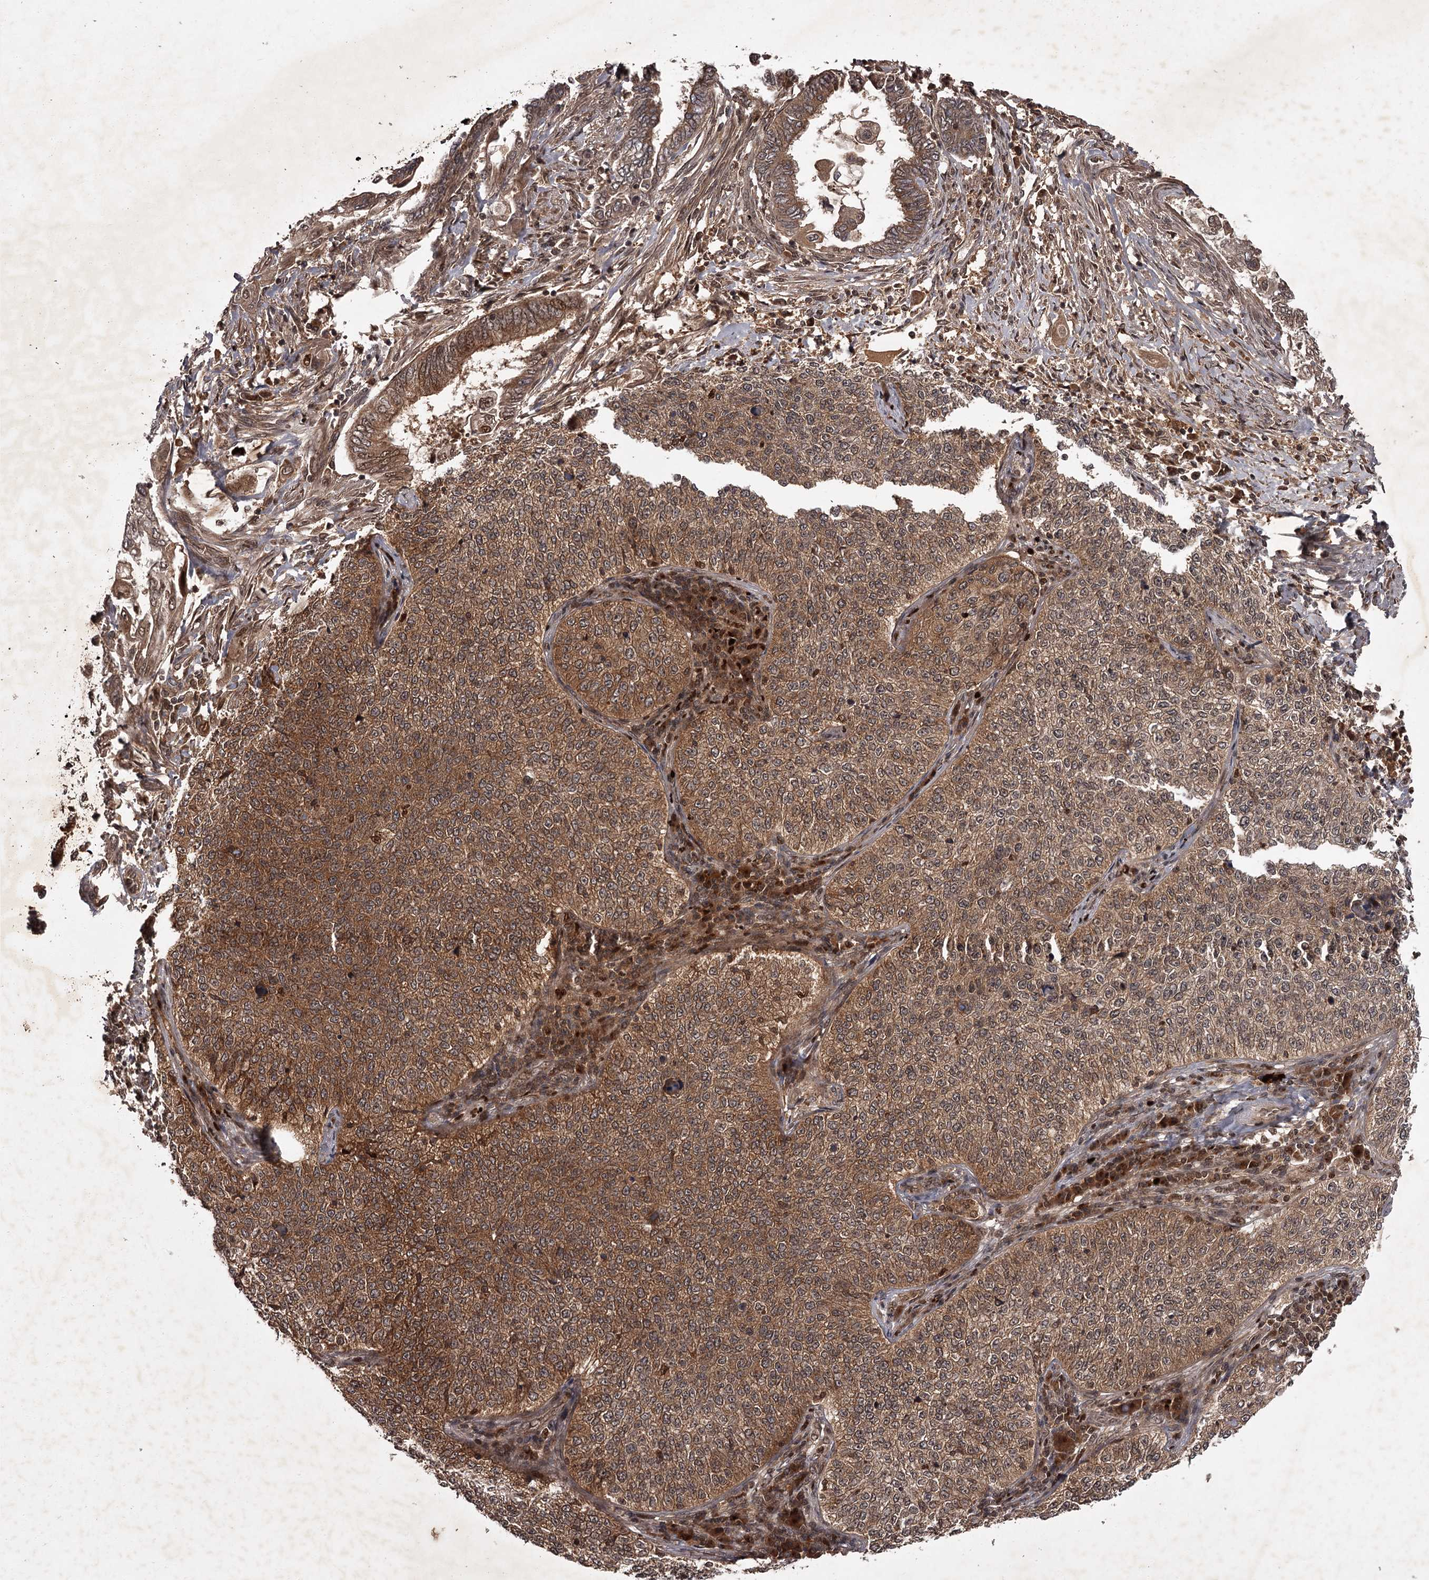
{"staining": {"intensity": "moderate", "quantity": ">75%", "location": "cytoplasmic/membranous"}, "tissue": "cervical cancer", "cell_type": "Tumor cells", "image_type": "cancer", "snomed": [{"axis": "morphology", "description": "Squamous cell carcinoma, NOS"}, {"axis": "topography", "description": "Cervix"}], "caption": "DAB immunohistochemical staining of human cervical squamous cell carcinoma displays moderate cytoplasmic/membranous protein expression in approximately >75% of tumor cells. (Brightfield microscopy of DAB IHC at high magnification).", "gene": "TBC1D23", "patient": {"sex": "female", "age": 35}}